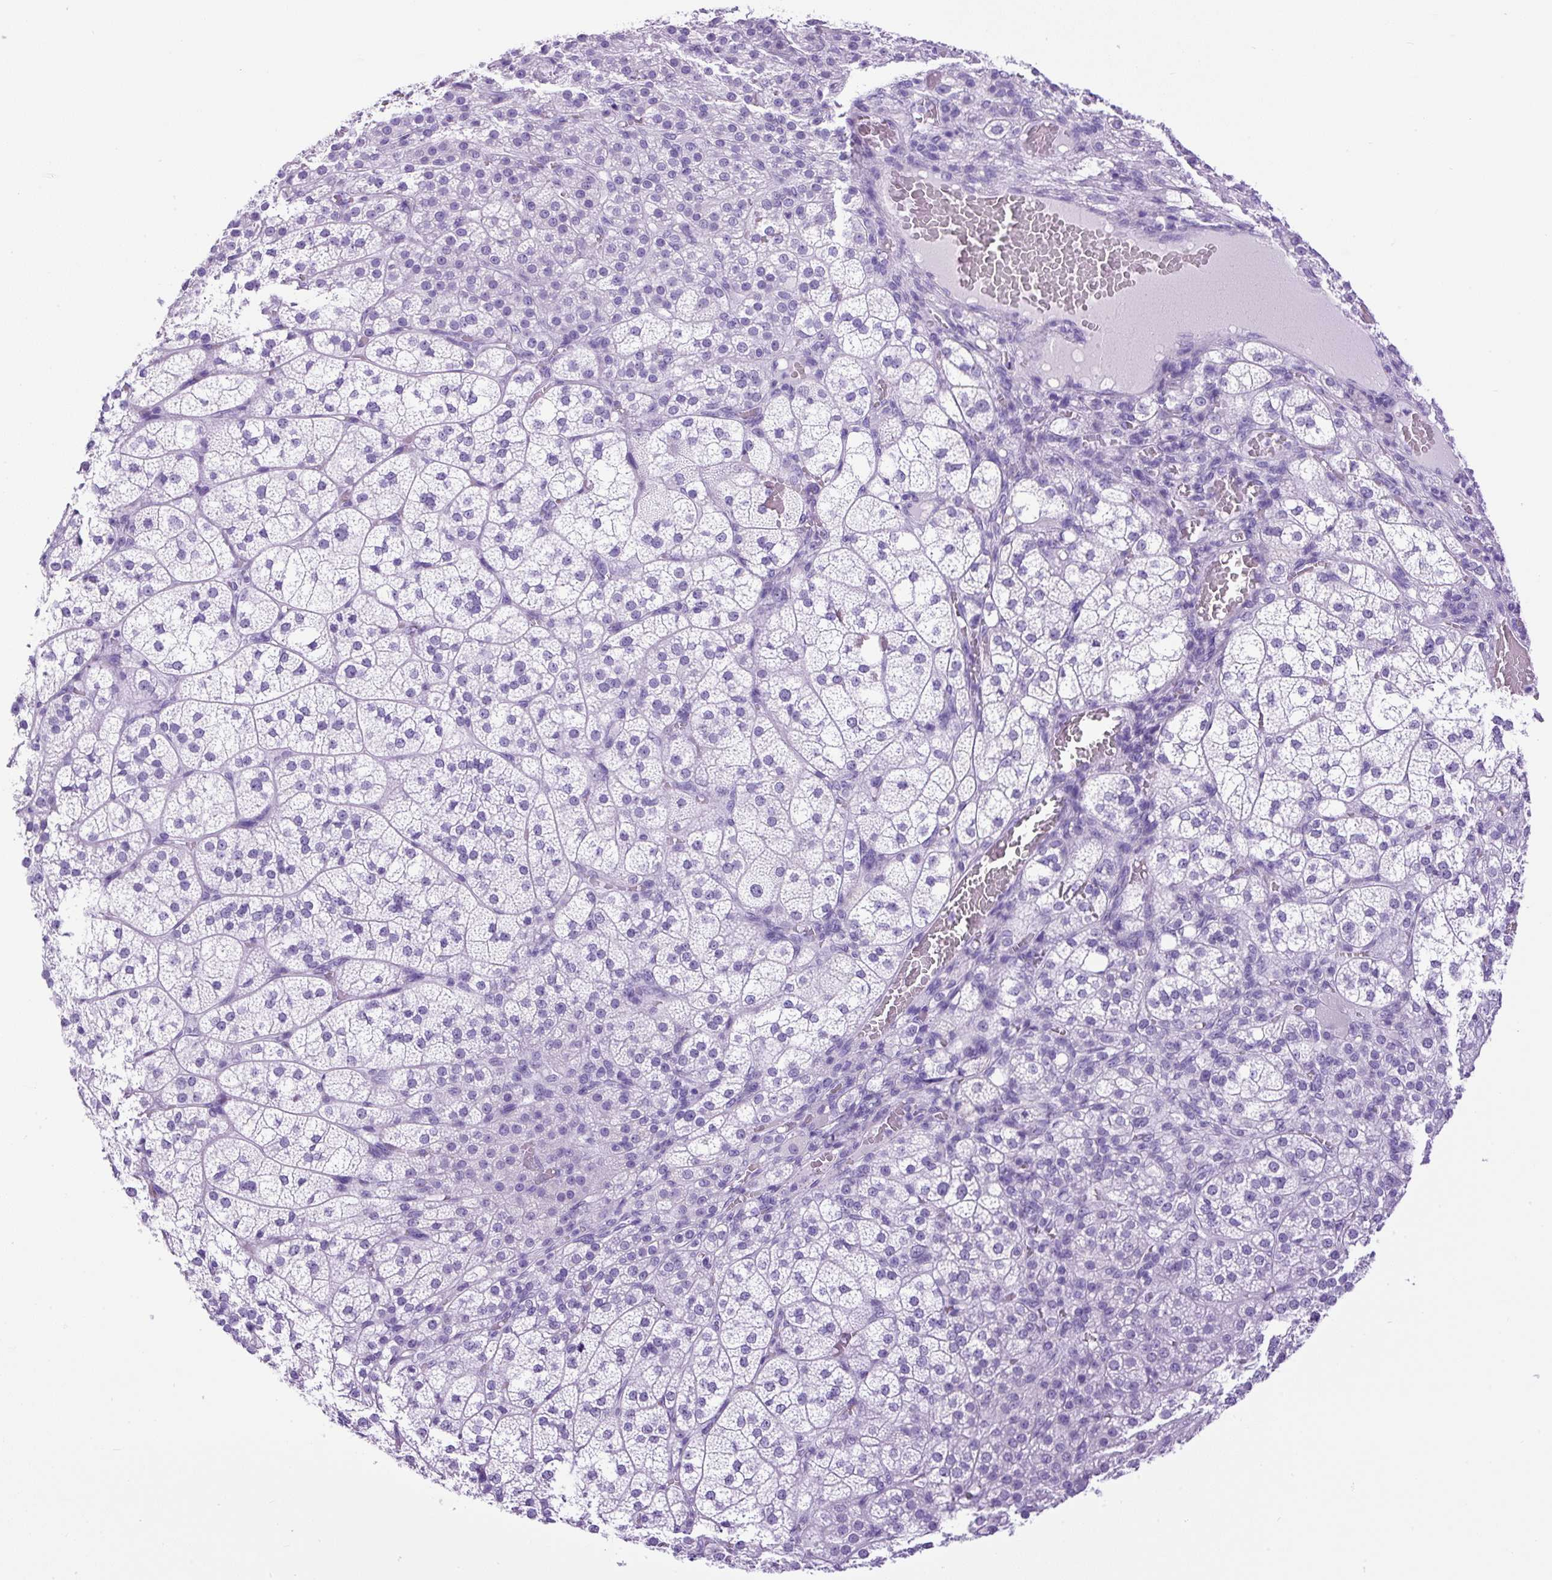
{"staining": {"intensity": "negative", "quantity": "none", "location": "none"}, "tissue": "adrenal gland", "cell_type": "Glandular cells", "image_type": "normal", "snomed": [{"axis": "morphology", "description": "Normal tissue, NOS"}, {"axis": "topography", "description": "Adrenal gland"}], "caption": "Immunohistochemistry micrograph of unremarkable adrenal gland: adrenal gland stained with DAB (3,3'-diaminobenzidine) exhibits no significant protein expression in glandular cells.", "gene": "CEL", "patient": {"sex": "female", "age": 60}}